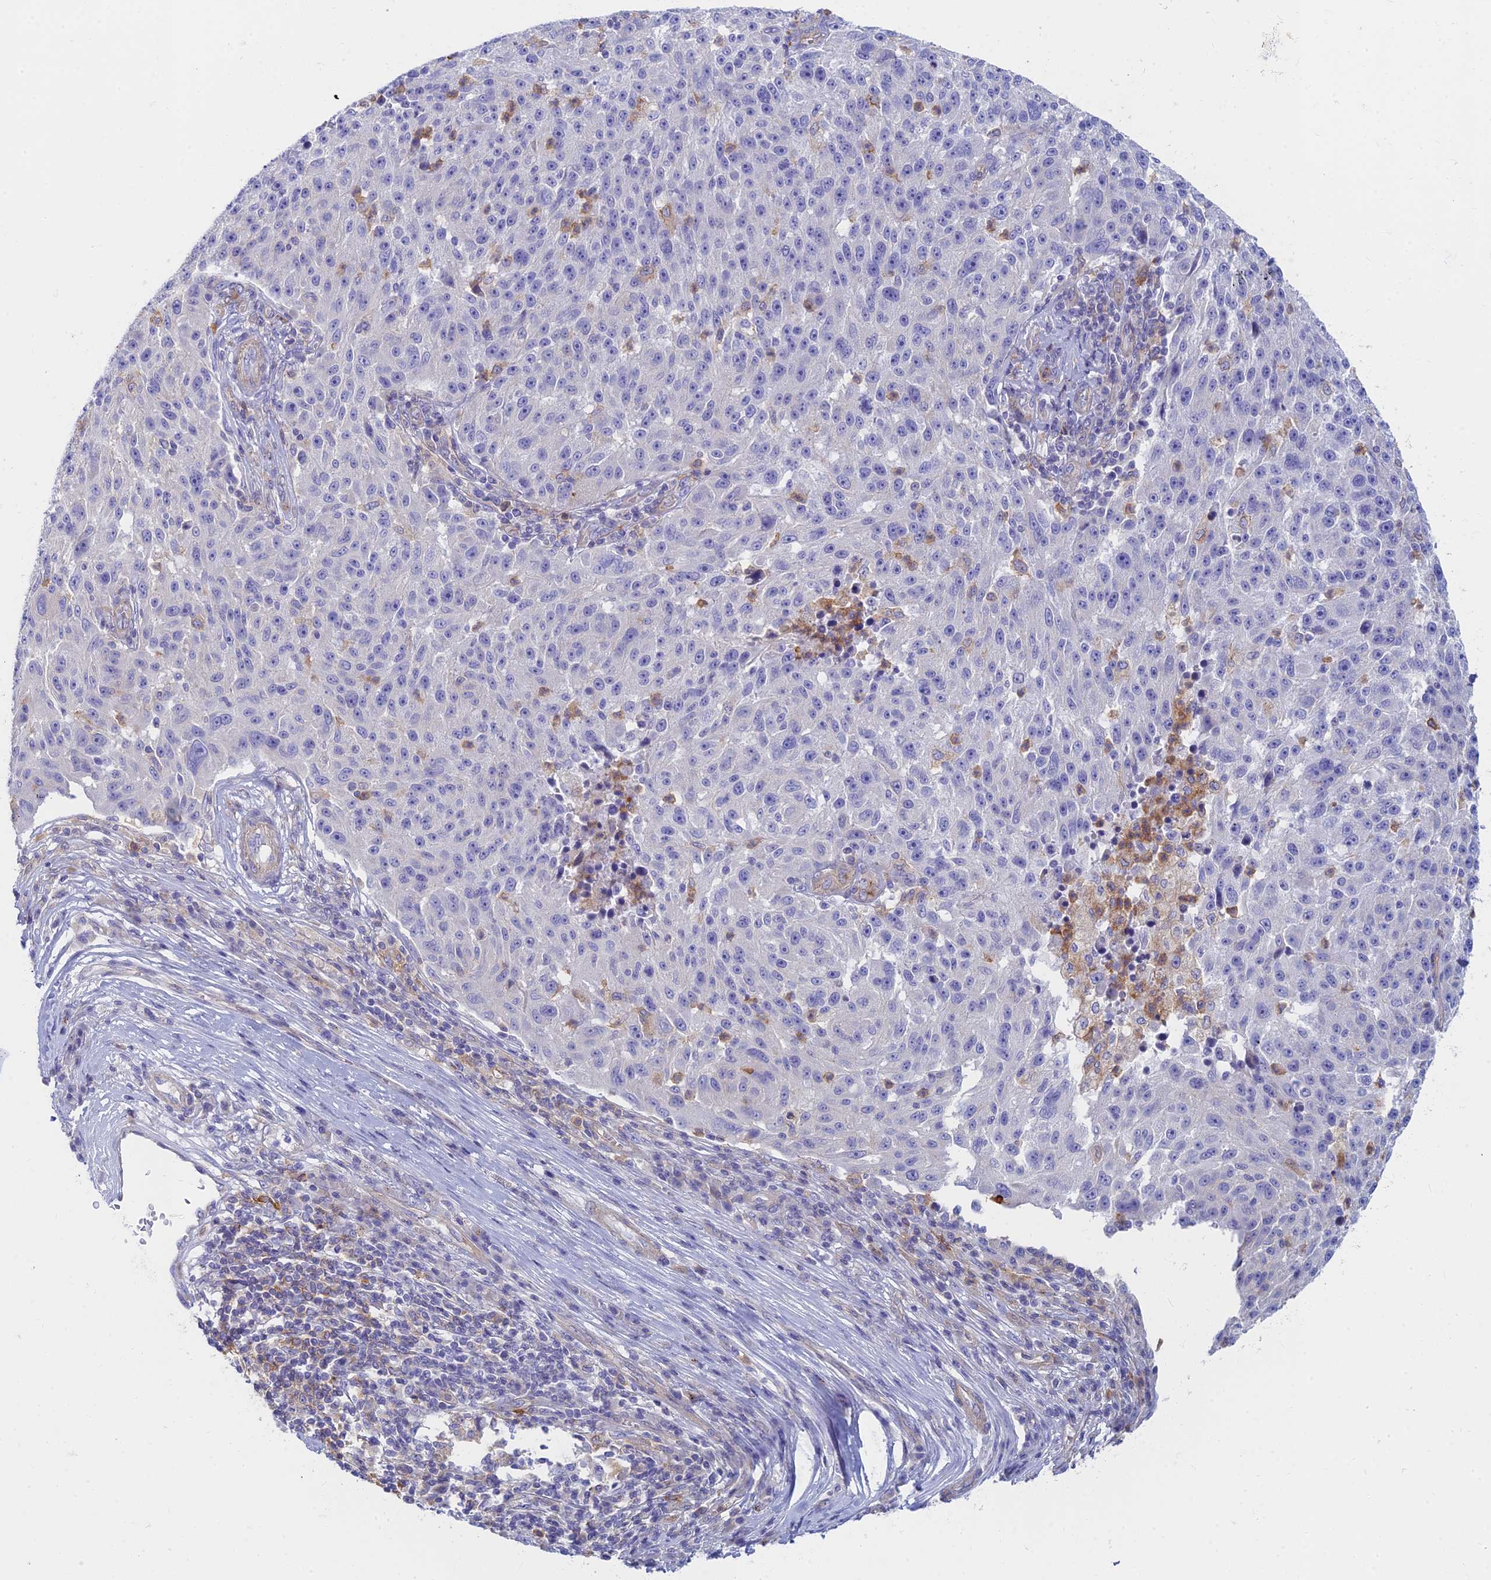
{"staining": {"intensity": "negative", "quantity": "none", "location": "none"}, "tissue": "melanoma", "cell_type": "Tumor cells", "image_type": "cancer", "snomed": [{"axis": "morphology", "description": "Malignant melanoma, NOS"}, {"axis": "topography", "description": "Skin"}], "caption": "This is an immunohistochemistry image of human malignant melanoma. There is no expression in tumor cells.", "gene": "STRN4", "patient": {"sex": "male", "age": 53}}